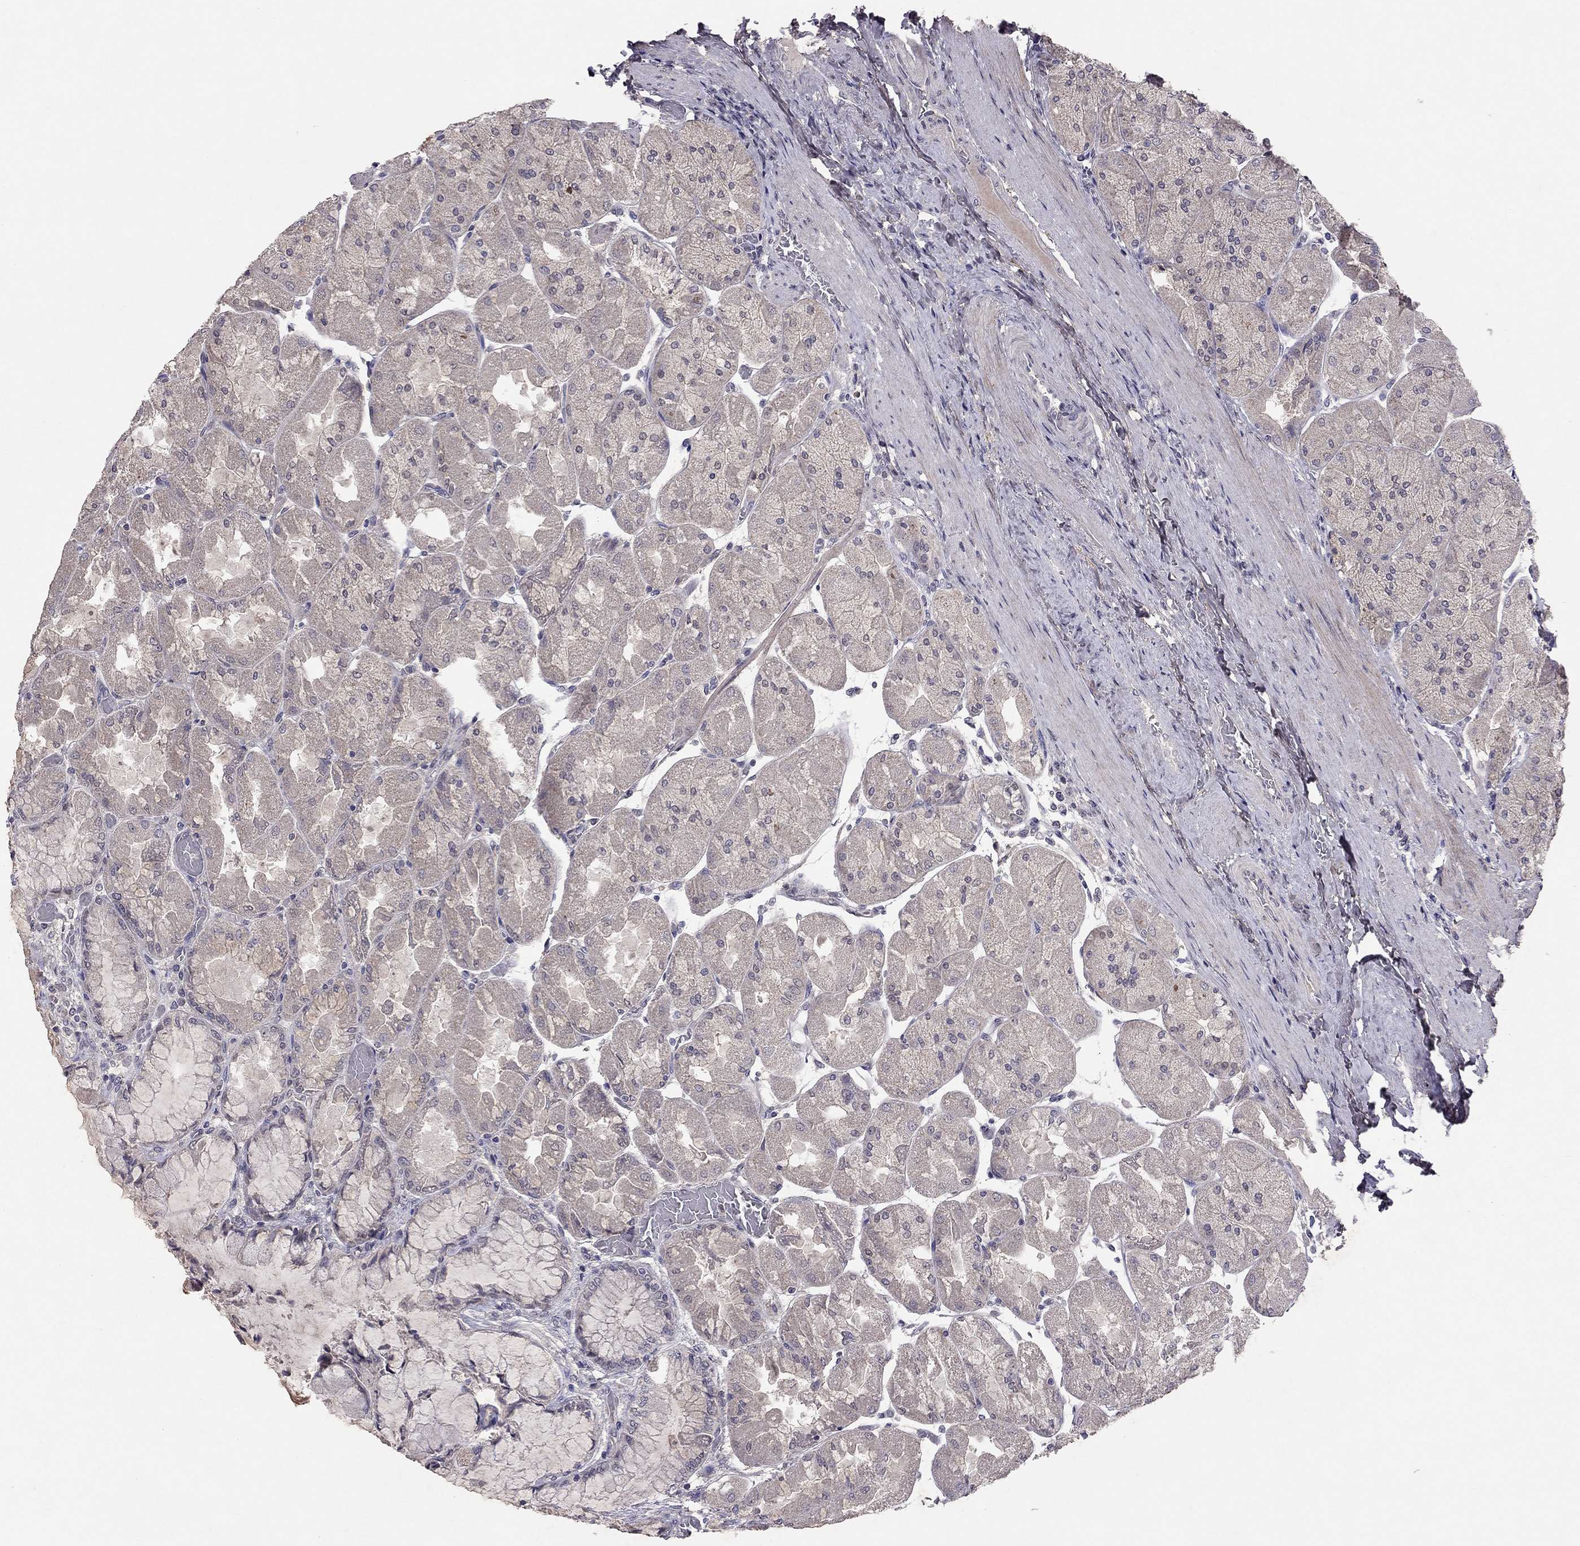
{"staining": {"intensity": "moderate", "quantity": "<25%", "location": "cytoplasmic/membranous"}, "tissue": "stomach", "cell_type": "Glandular cells", "image_type": "normal", "snomed": [{"axis": "morphology", "description": "Normal tissue, NOS"}, {"axis": "topography", "description": "Stomach"}], "caption": "Benign stomach reveals moderate cytoplasmic/membranous staining in about <25% of glandular cells.", "gene": "ESR2", "patient": {"sex": "female", "age": 61}}